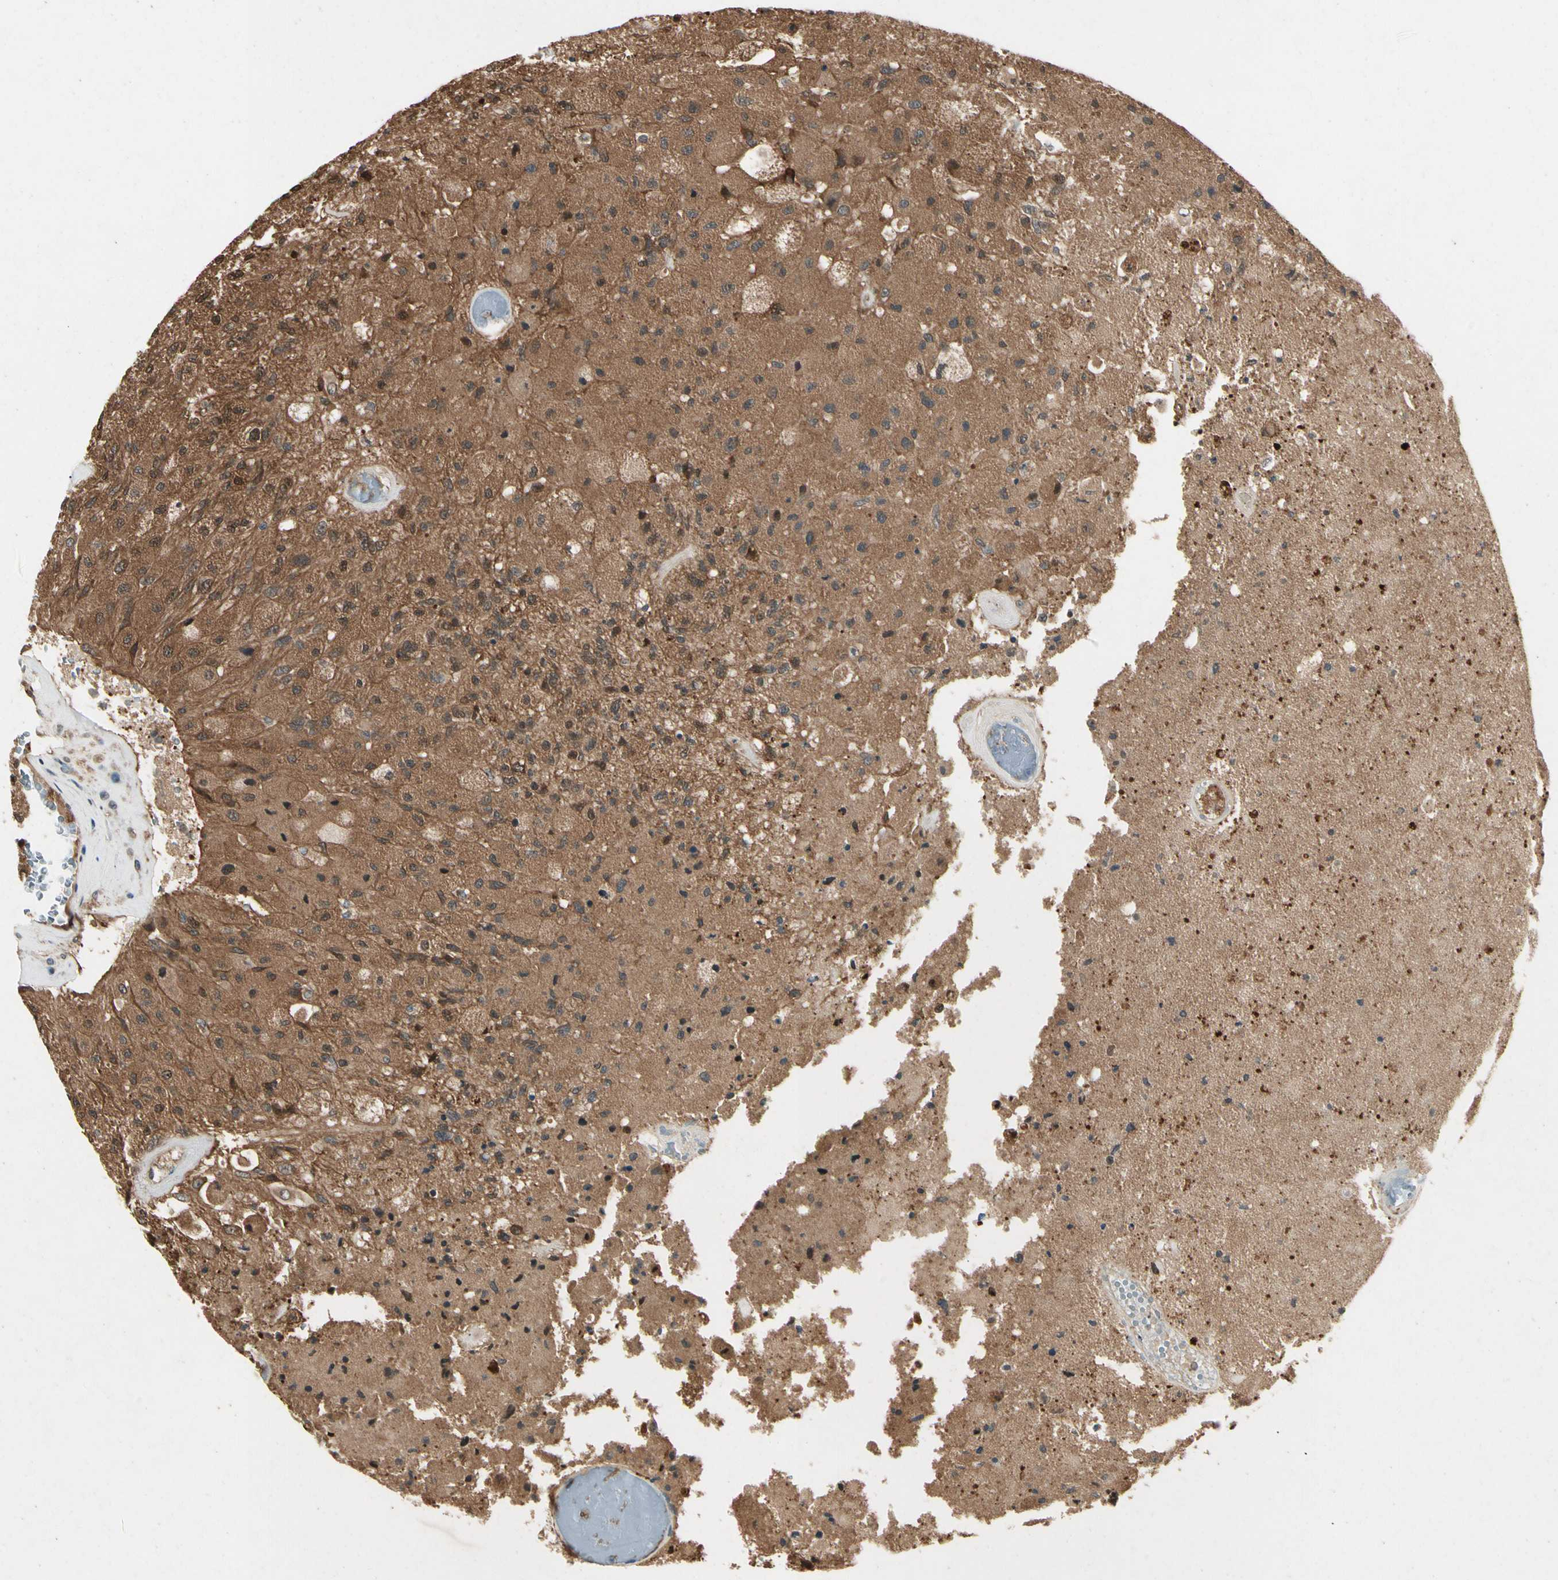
{"staining": {"intensity": "moderate", "quantity": "<25%", "location": "cytoplasmic/membranous"}, "tissue": "glioma", "cell_type": "Tumor cells", "image_type": "cancer", "snomed": [{"axis": "morphology", "description": "Normal tissue, NOS"}, {"axis": "morphology", "description": "Glioma, malignant, High grade"}, {"axis": "topography", "description": "Cerebral cortex"}], "caption": "Tumor cells display low levels of moderate cytoplasmic/membranous staining in about <25% of cells in malignant glioma (high-grade).", "gene": "YWHAQ", "patient": {"sex": "male", "age": 77}}